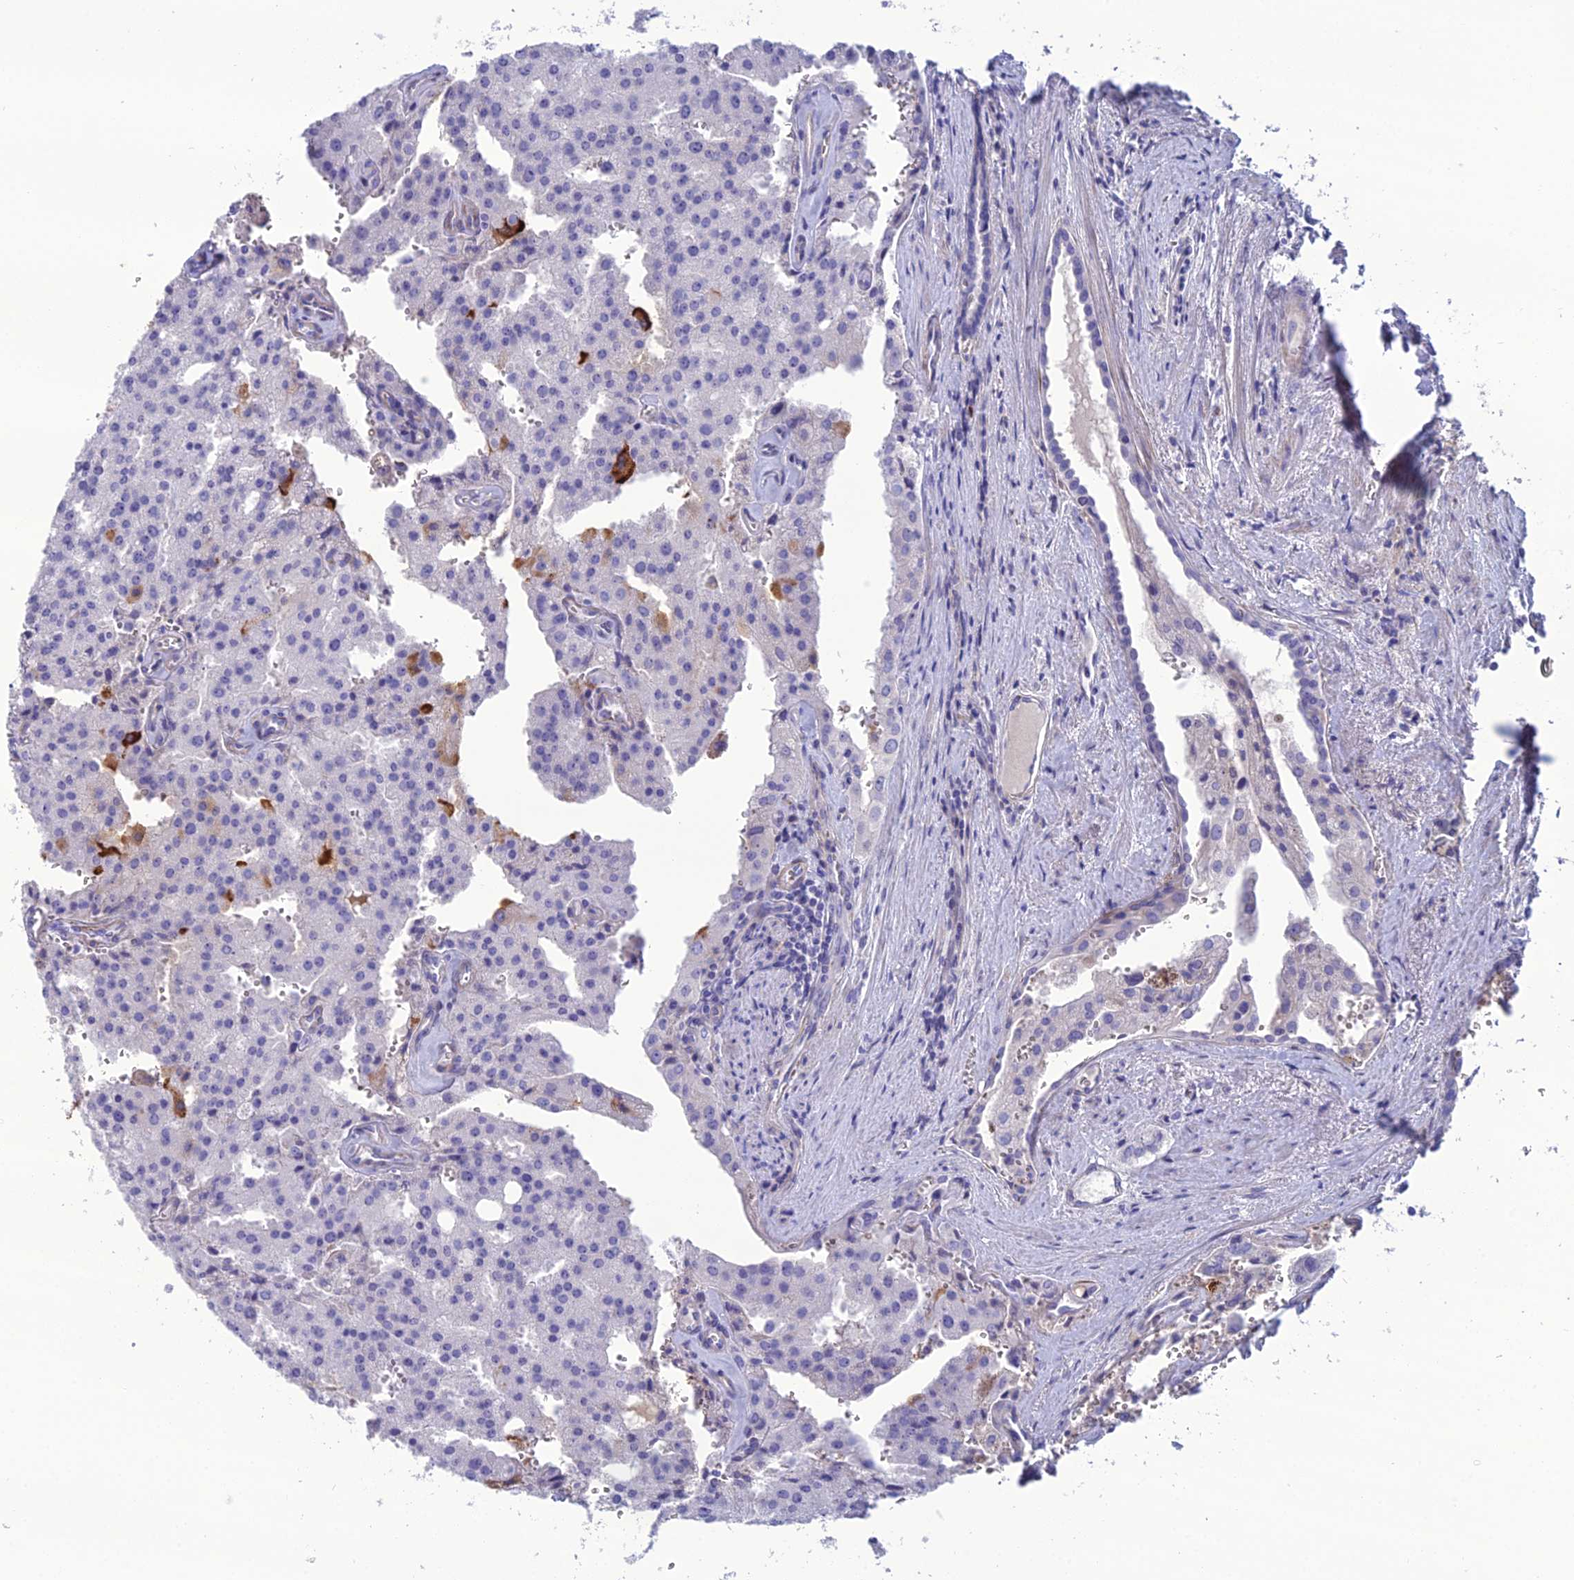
{"staining": {"intensity": "strong", "quantity": "<25%", "location": "cytoplasmic/membranous"}, "tissue": "prostate cancer", "cell_type": "Tumor cells", "image_type": "cancer", "snomed": [{"axis": "morphology", "description": "Adenocarcinoma, High grade"}, {"axis": "topography", "description": "Prostate"}], "caption": "Protein staining of prostate cancer (adenocarcinoma (high-grade)) tissue shows strong cytoplasmic/membranous staining in about <25% of tumor cells. (IHC, brightfield microscopy, high magnification).", "gene": "OR56B1", "patient": {"sex": "male", "age": 68}}